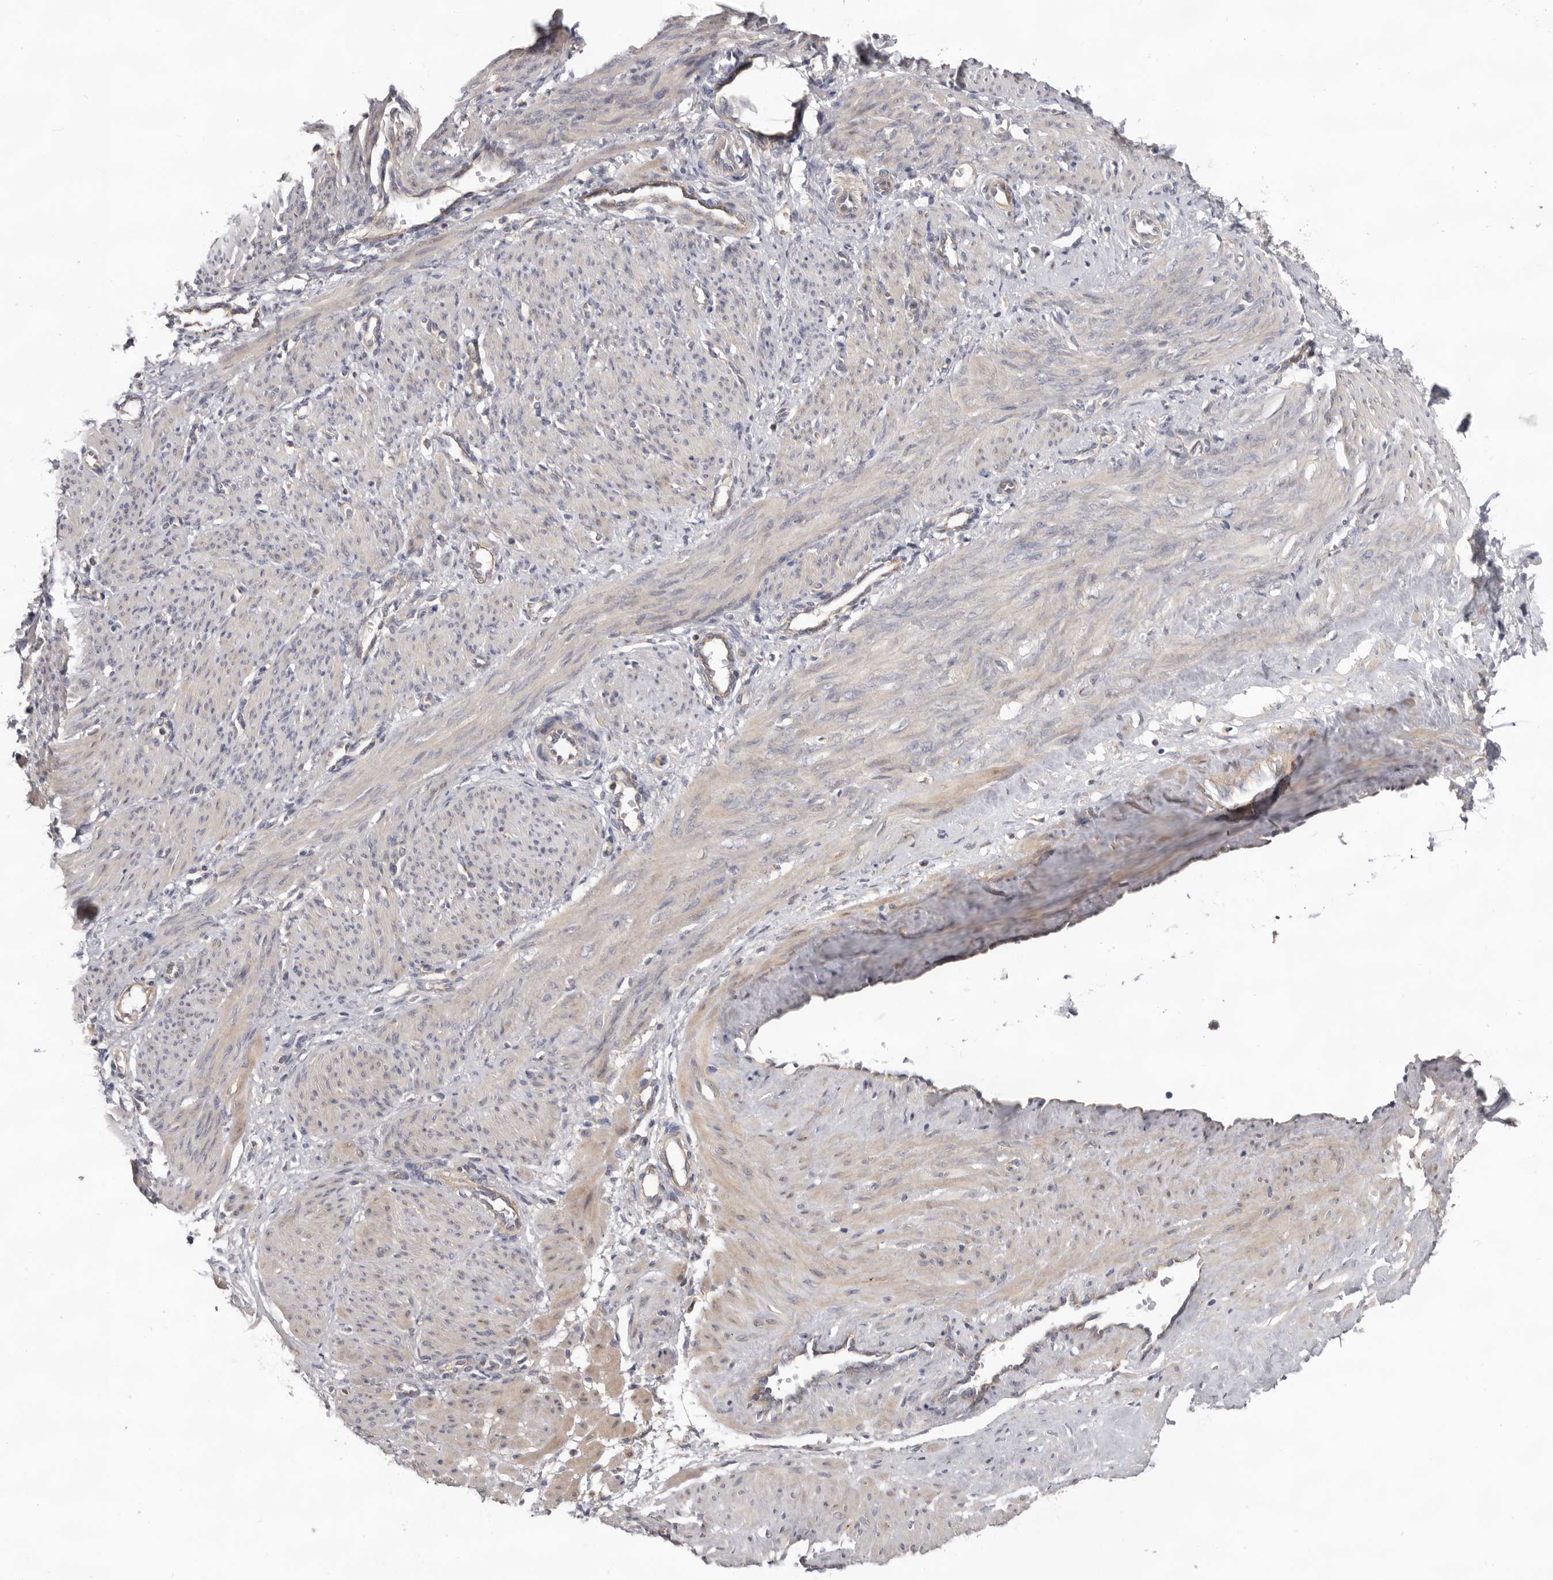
{"staining": {"intensity": "weak", "quantity": "25%-75%", "location": "cytoplasmic/membranous"}, "tissue": "smooth muscle", "cell_type": "Smooth muscle cells", "image_type": "normal", "snomed": [{"axis": "morphology", "description": "Normal tissue, NOS"}, {"axis": "topography", "description": "Endometrium"}], "caption": "IHC of benign smooth muscle exhibits low levels of weak cytoplasmic/membranous expression in about 25%-75% of smooth muscle cells. The protein is shown in brown color, while the nuclei are stained blue.", "gene": "HINT3", "patient": {"sex": "female", "age": 33}}